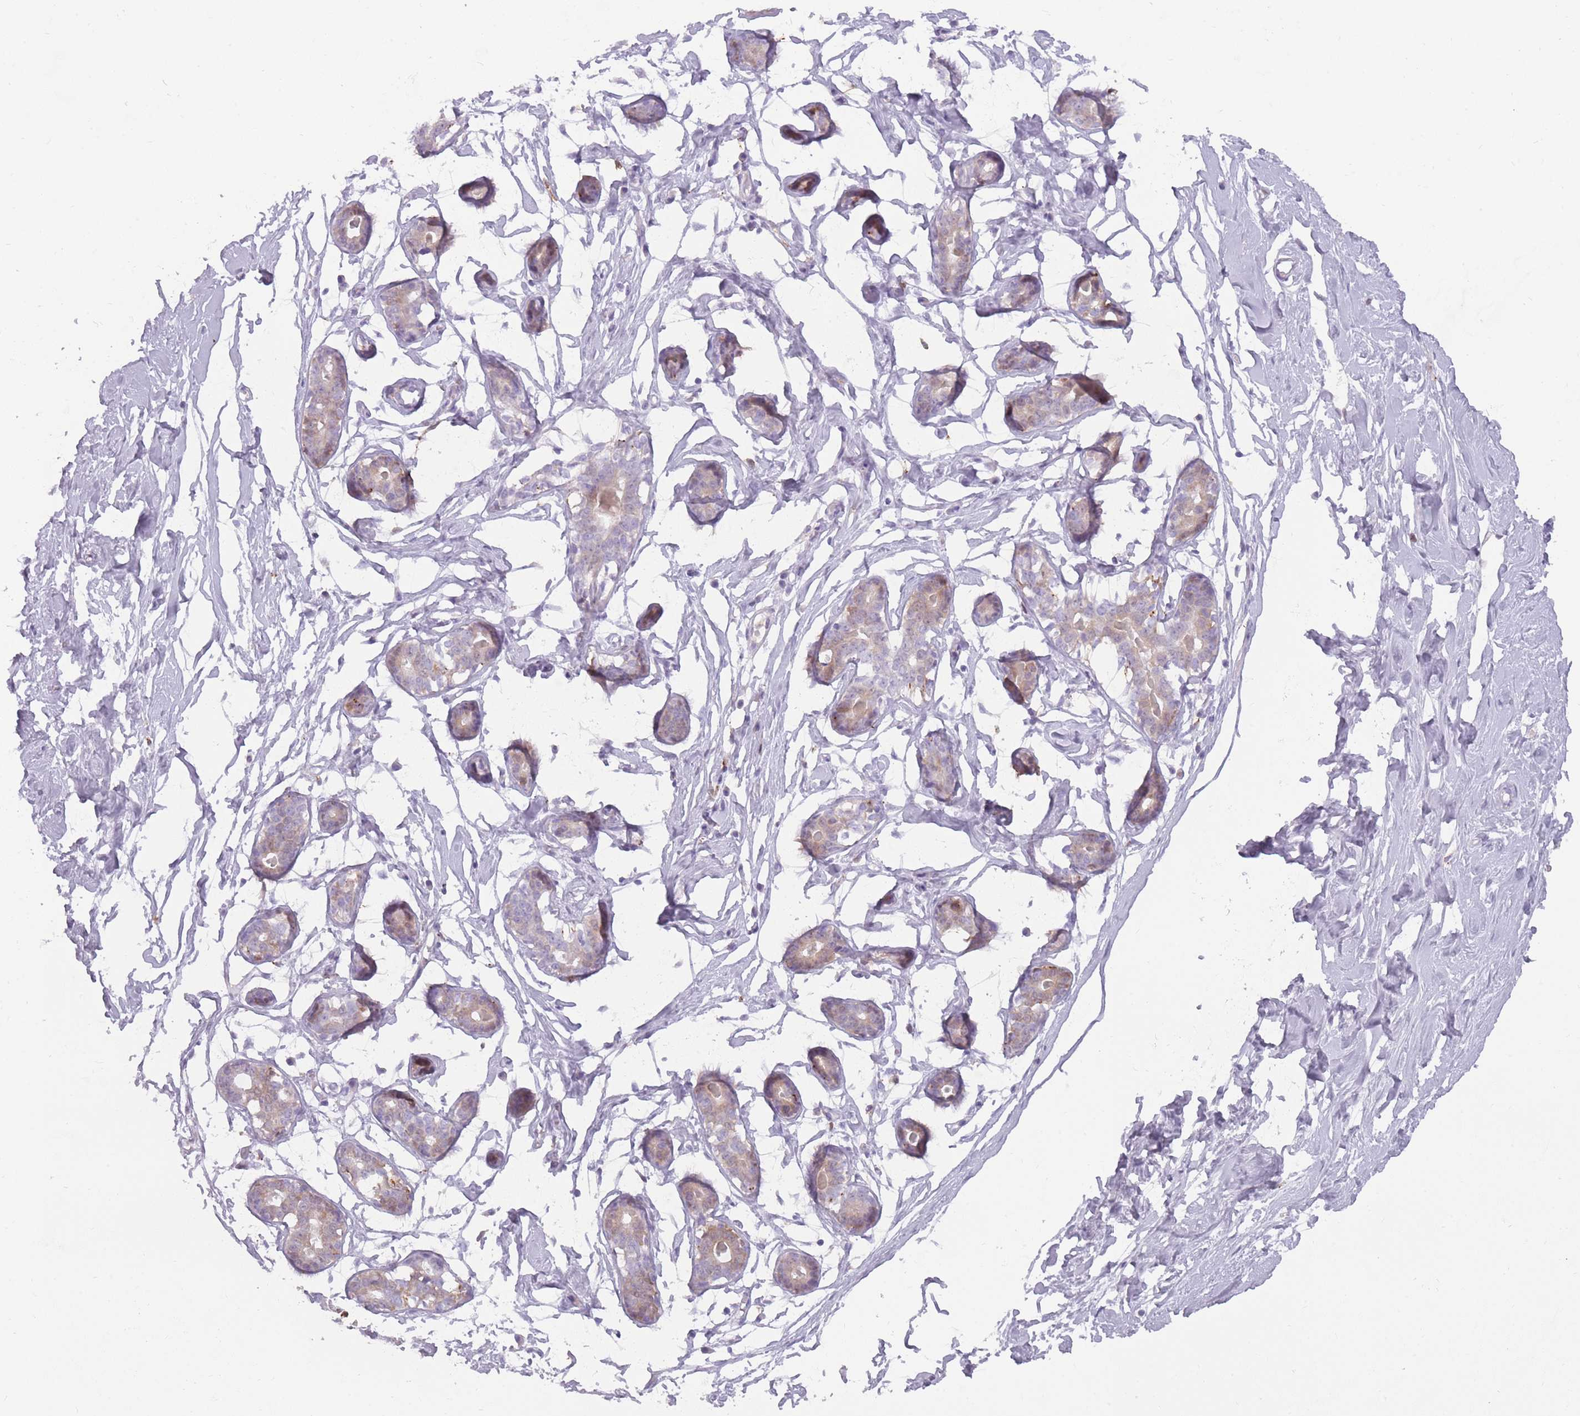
{"staining": {"intensity": "negative", "quantity": "none", "location": "none"}, "tissue": "breast", "cell_type": "Adipocytes", "image_type": "normal", "snomed": [{"axis": "morphology", "description": "Normal tissue, NOS"}, {"axis": "morphology", "description": "Adenoma, NOS"}, {"axis": "topography", "description": "Breast"}], "caption": "DAB immunohistochemical staining of unremarkable human breast exhibits no significant staining in adipocytes.", "gene": "LGALS9B", "patient": {"sex": "female", "age": 23}}